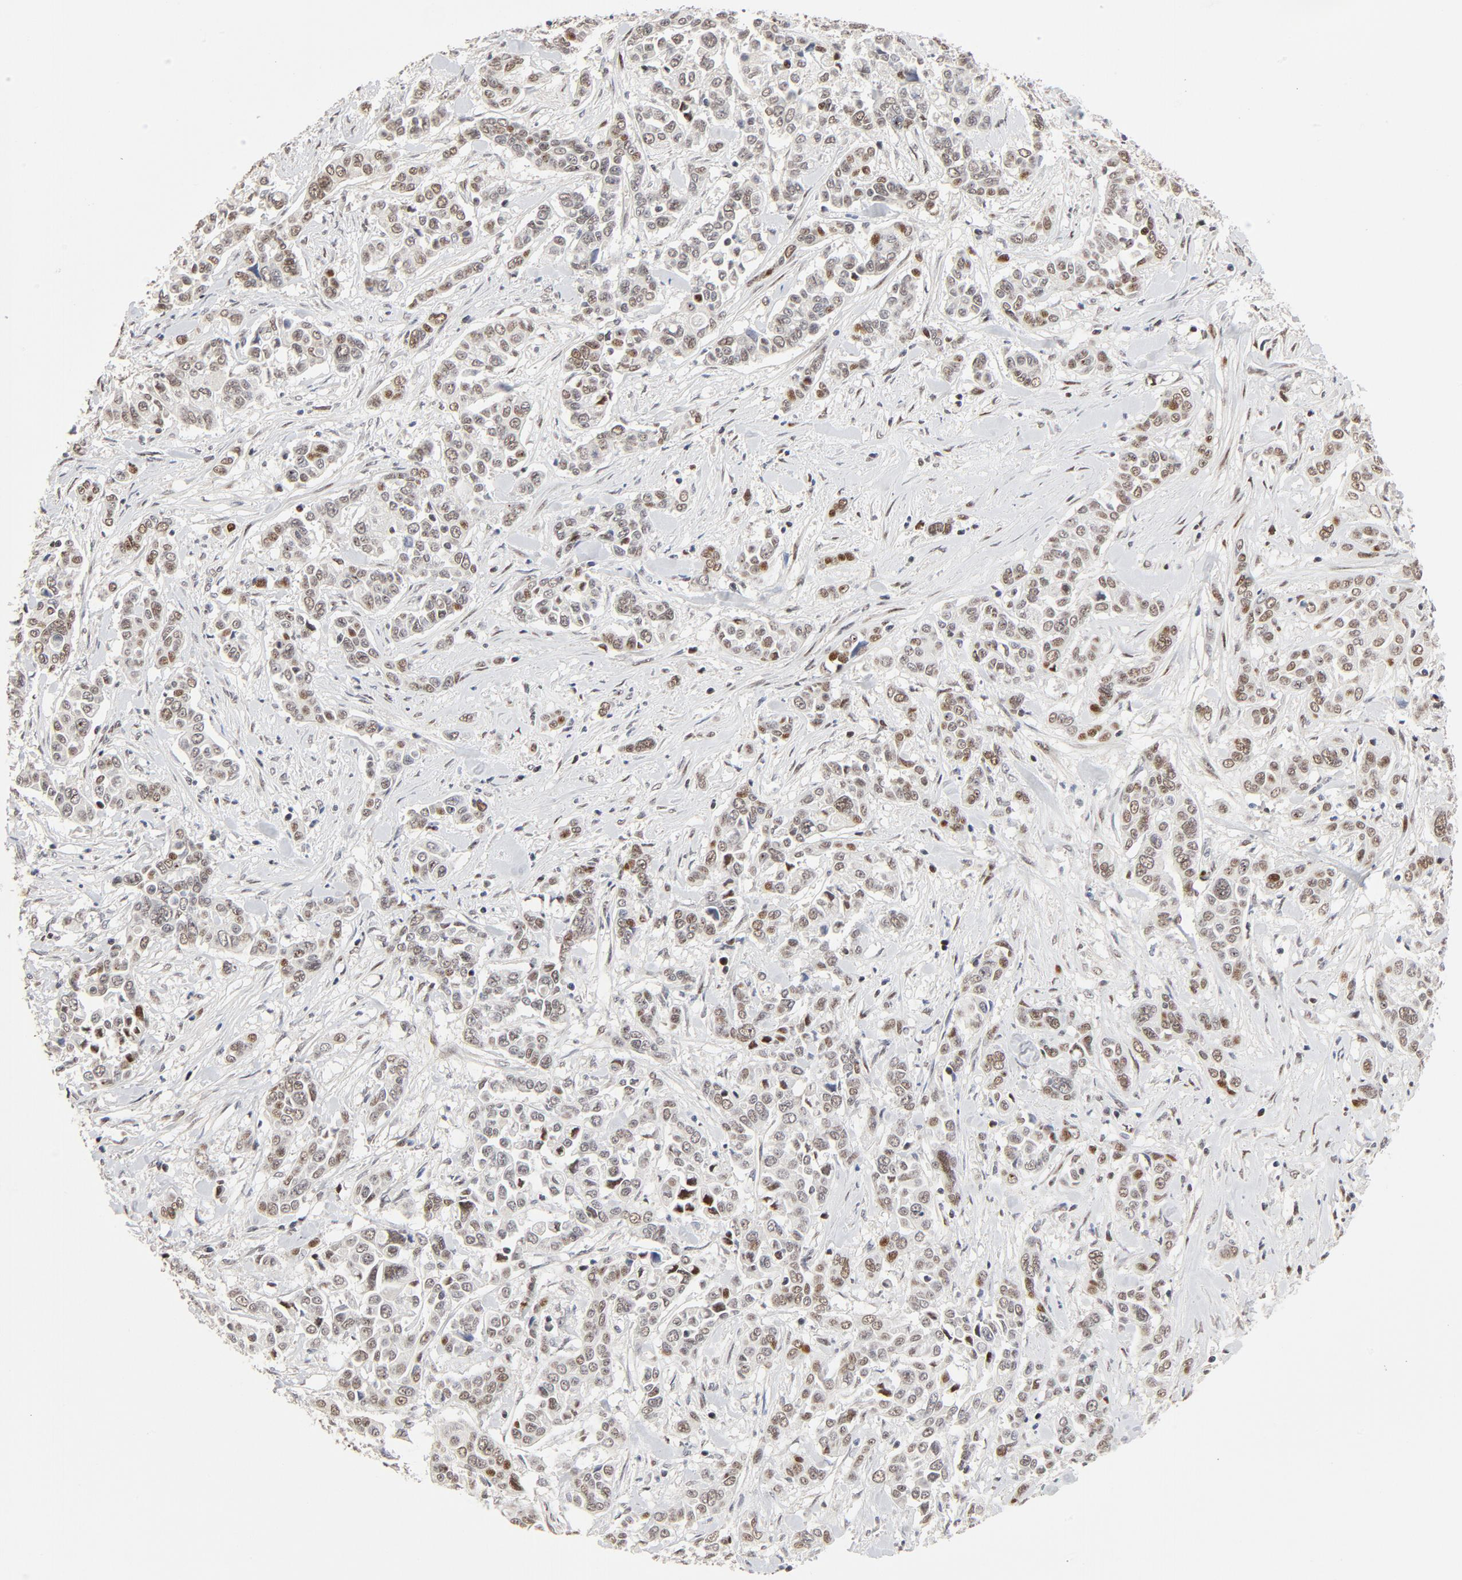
{"staining": {"intensity": "weak", "quantity": "25%-75%", "location": "nuclear"}, "tissue": "pancreatic cancer", "cell_type": "Tumor cells", "image_type": "cancer", "snomed": [{"axis": "morphology", "description": "Adenocarcinoma, NOS"}, {"axis": "topography", "description": "Pancreas"}], "caption": "Tumor cells display weak nuclear positivity in approximately 25%-75% of cells in adenocarcinoma (pancreatic).", "gene": "GTF2I", "patient": {"sex": "female", "age": 52}}